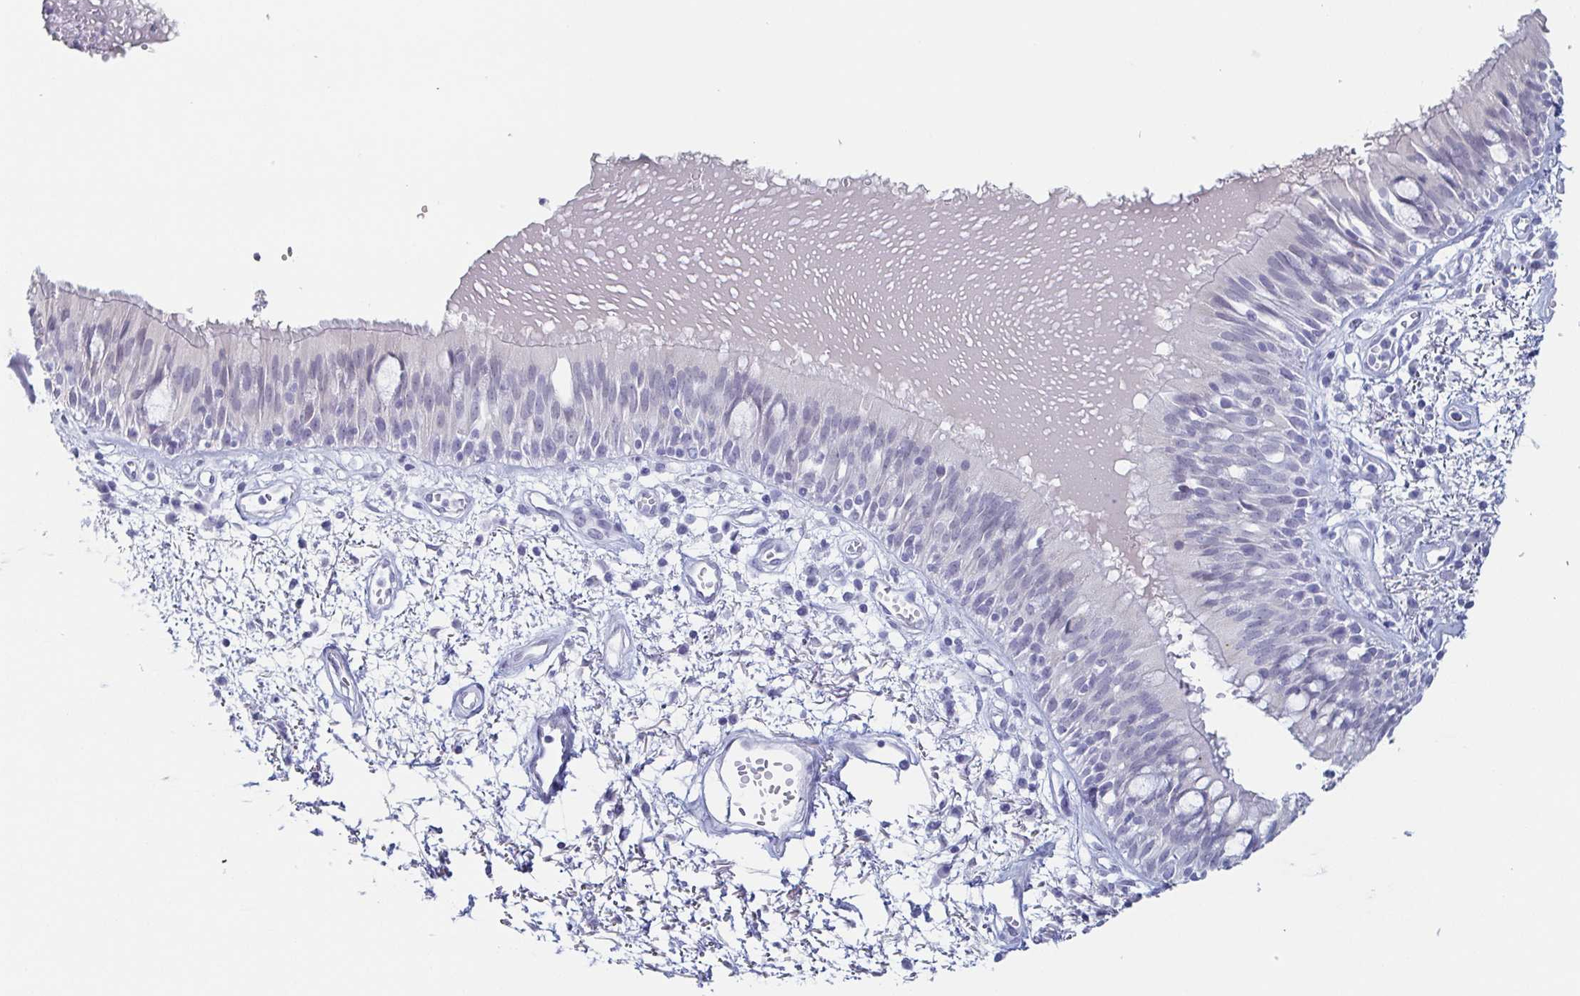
{"staining": {"intensity": "negative", "quantity": "none", "location": "none"}, "tissue": "bronchus", "cell_type": "Respiratory epithelial cells", "image_type": "normal", "snomed": [{"axis": "morphology", "description": "Normal tissue, NOS"}, {"axis": "morphology", "description": "Squamous cell carcinoma, NOS"}, {"axis": "topography", "description": "Cartilage tissue"}, {"axis": "topography", "description": "Bronchus"}, {"axis": "topography", "description": "Lung"}], "caption": "This photomicrograph is of benign bronchus stained with immunohistochemistry (IHC) to label a protein in brown with the nuclei are counter-stained blue. There is no positivity in respiratory epithelial cells. (Brightfield microscopy of DAB immunohistochemistry at high magnification).", "gene": "REG4", "patient": {"sex": "male", "age": 66}}